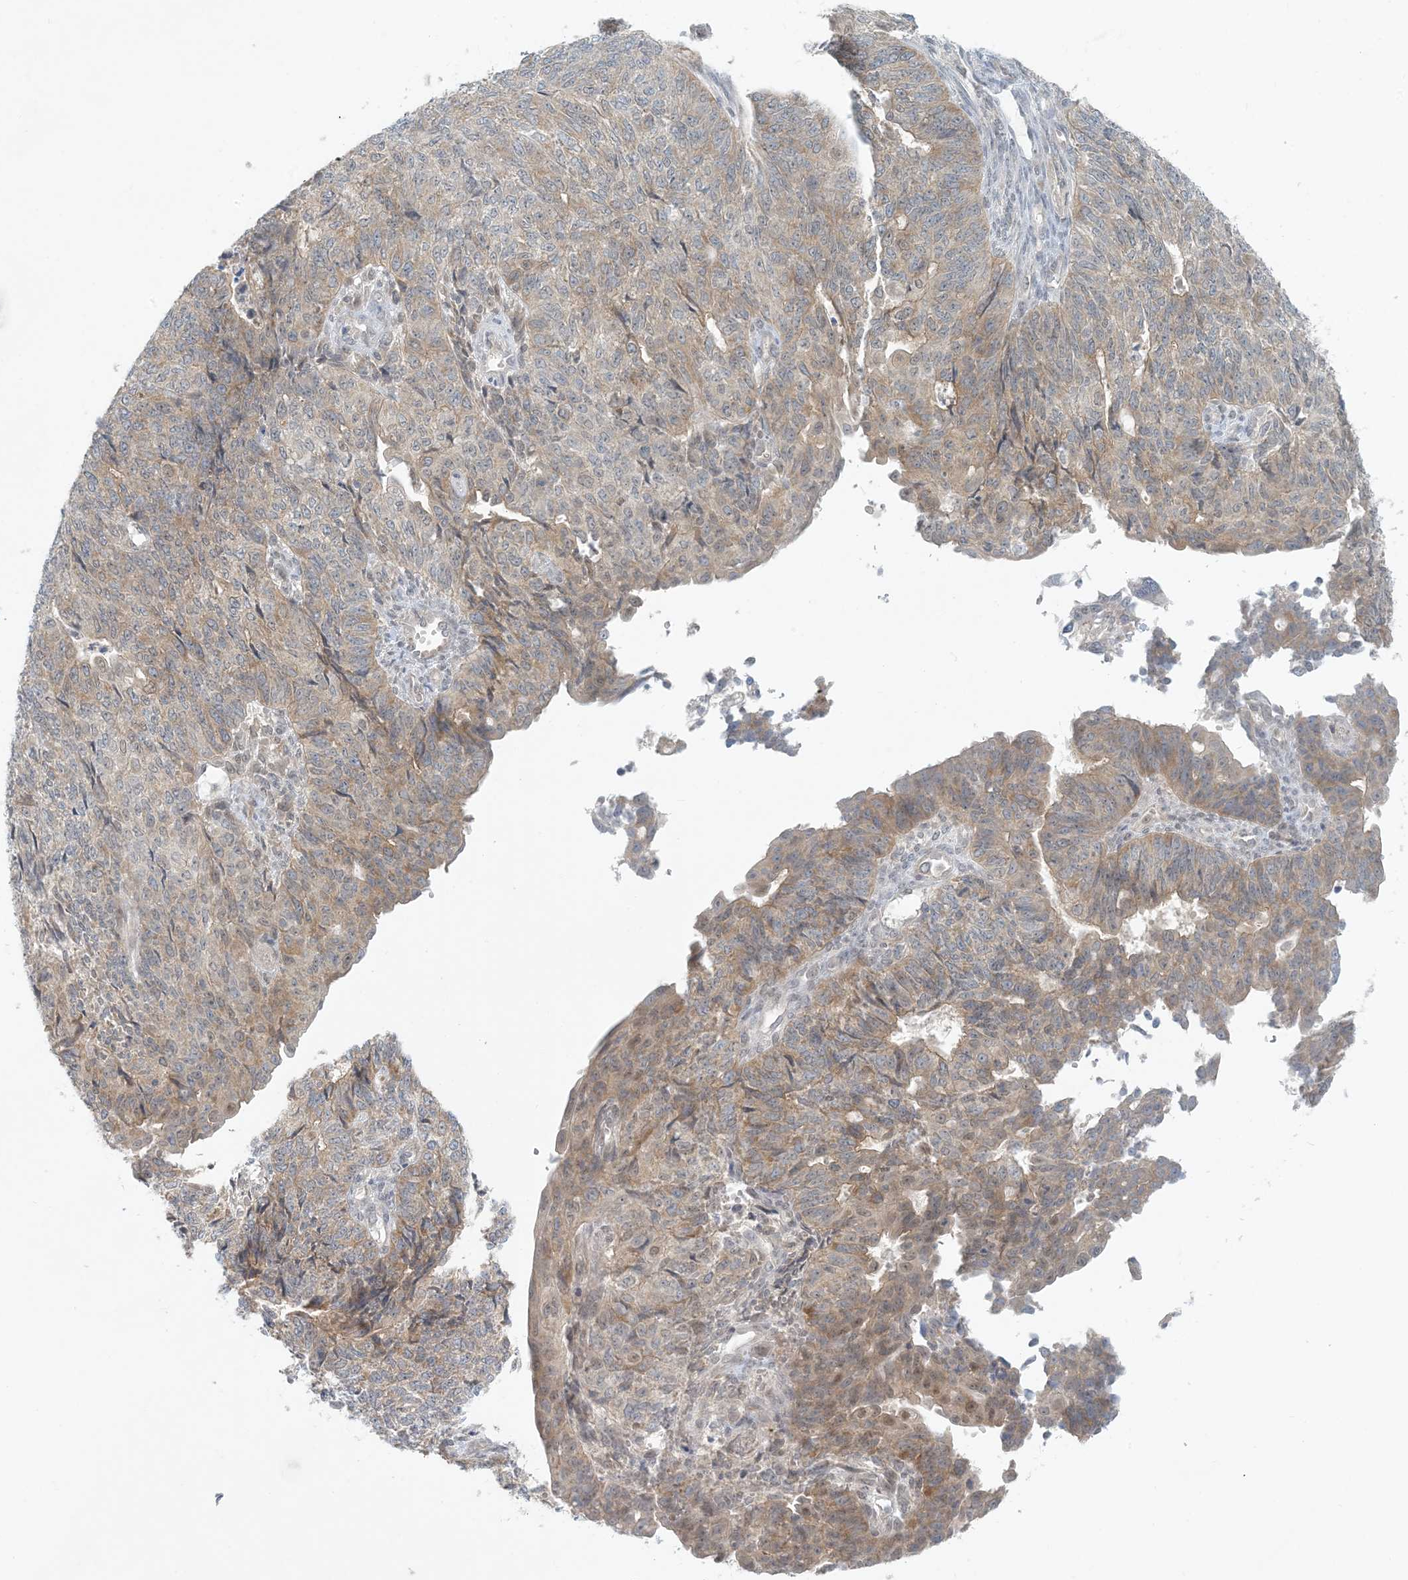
{"staining": {"intensity": "moderate", "quantity": ">75%", "location": "cytoplasmic/membranous"}, "tissue": "endometrial cancer", "cell_type": "Tumor cells", "image_type": "cancer", "snomed": [{"axis": "morphology", "description": "Adenocarcinoma, NOS"}, {"axis": "topography", "description": "Endometrium"}], "caption": "Tumor cells show medium levels of moderate cytoplasmic/membranous positivity in about >75% of cells in adenocarcinoma (endometrial). (Stains: DAB (3,3'-diaminobenzidine) in brown, nuclei in blue, Microscopy: brightfield microscopy at high magnification).", "gene": "OBI1", "patient": {"sex": "female", "age": 32}}